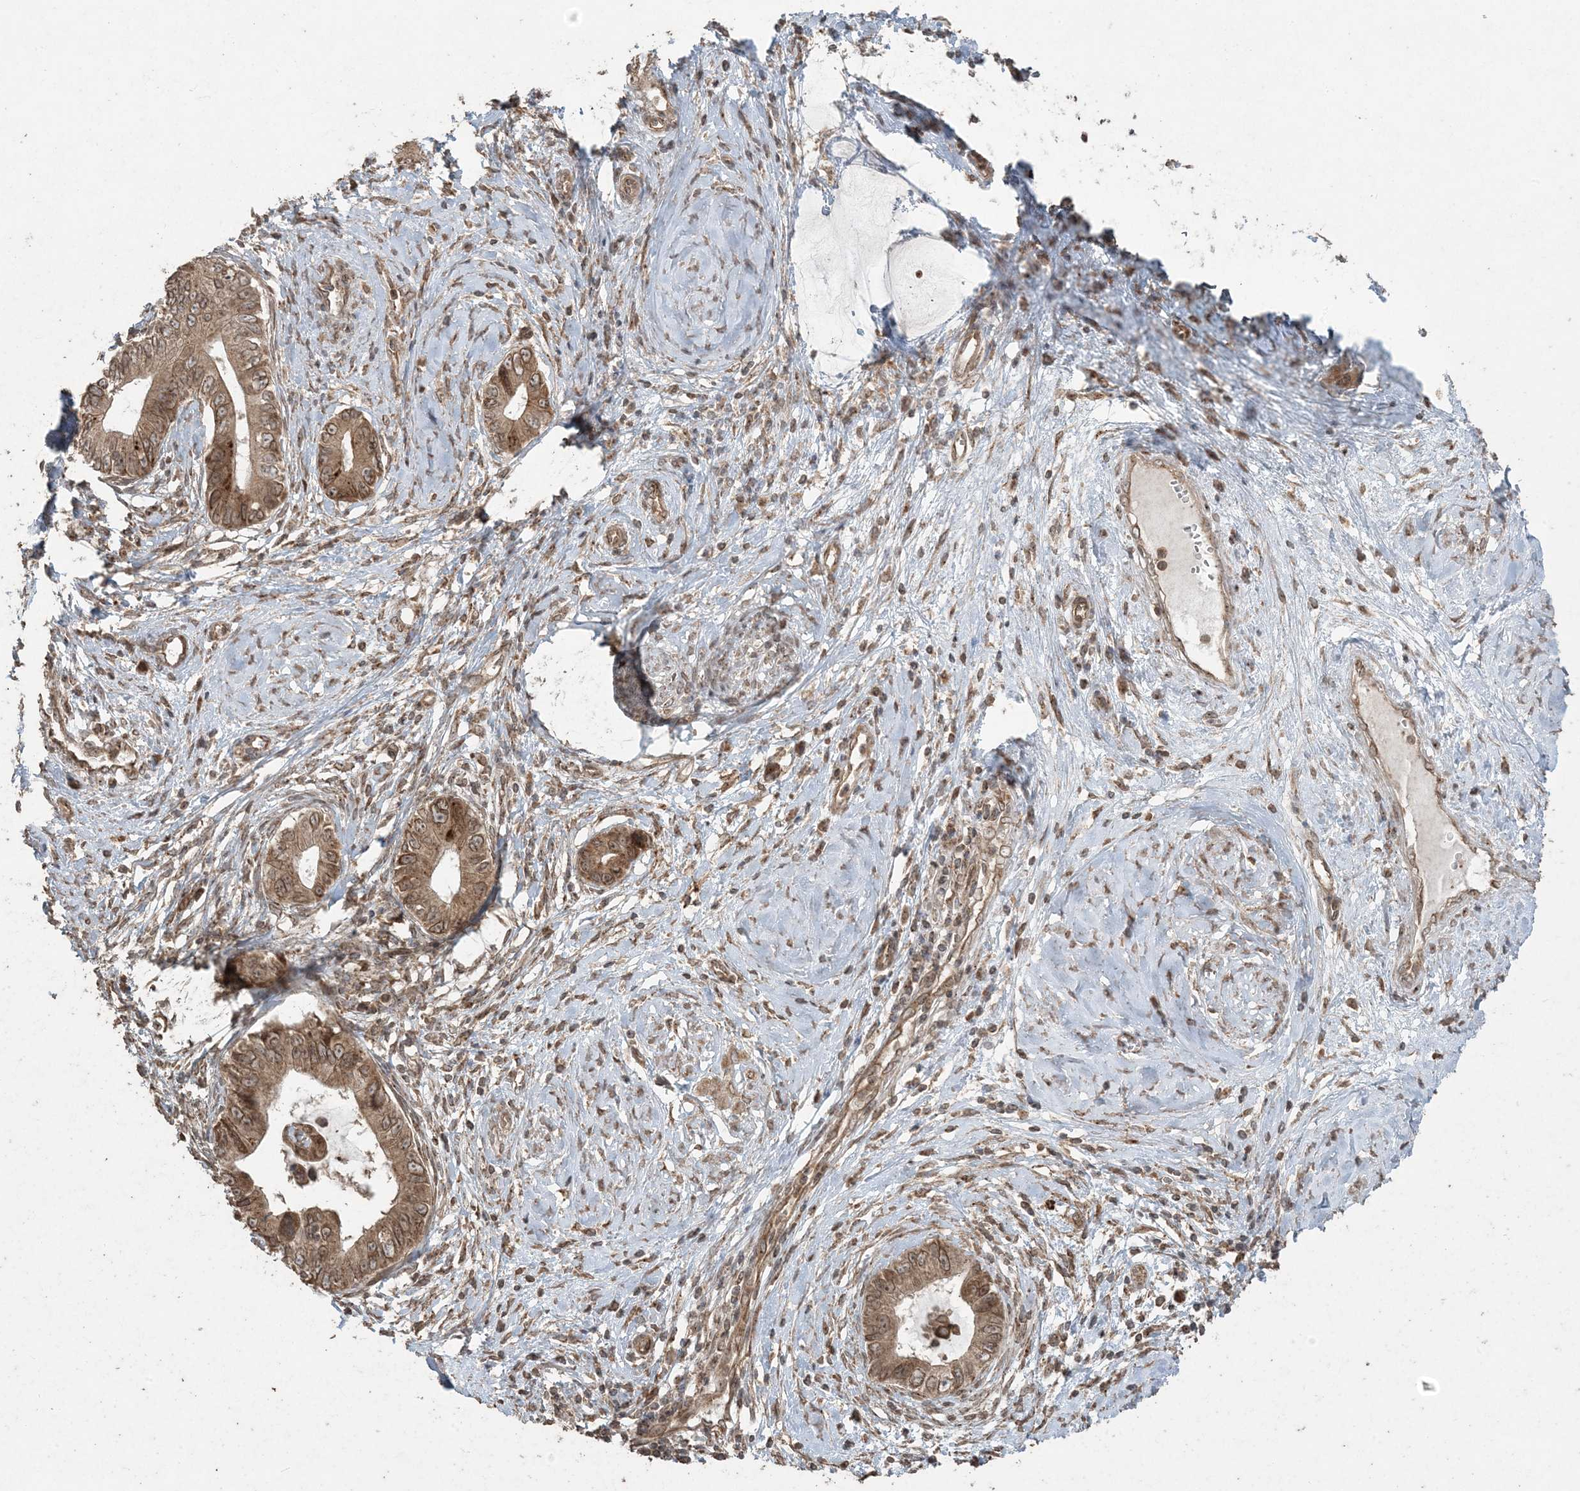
{"staining": {"intensity": "moderate", "quantity": ">75%", "location": "cytoplasmic/membranous,nuclear"}, "tissue": "cervical cancer", "cell_type": "Tumor cells", "image_type": "cancer", "snomed": [{"axis": "morphology", "description": "Adenocarcinoma, NOS"}, {"axis": "topography", "description": "Cervix"}], "caption": "This image exhibits IHC staining of human cervical adenocarcinoma, with medium moderate cytoplasmic/membranous and nuclear positivity in about >75% of tumor cells.", "gene": "DDX19B", "patient": {"sex": "female", "age": 44}}